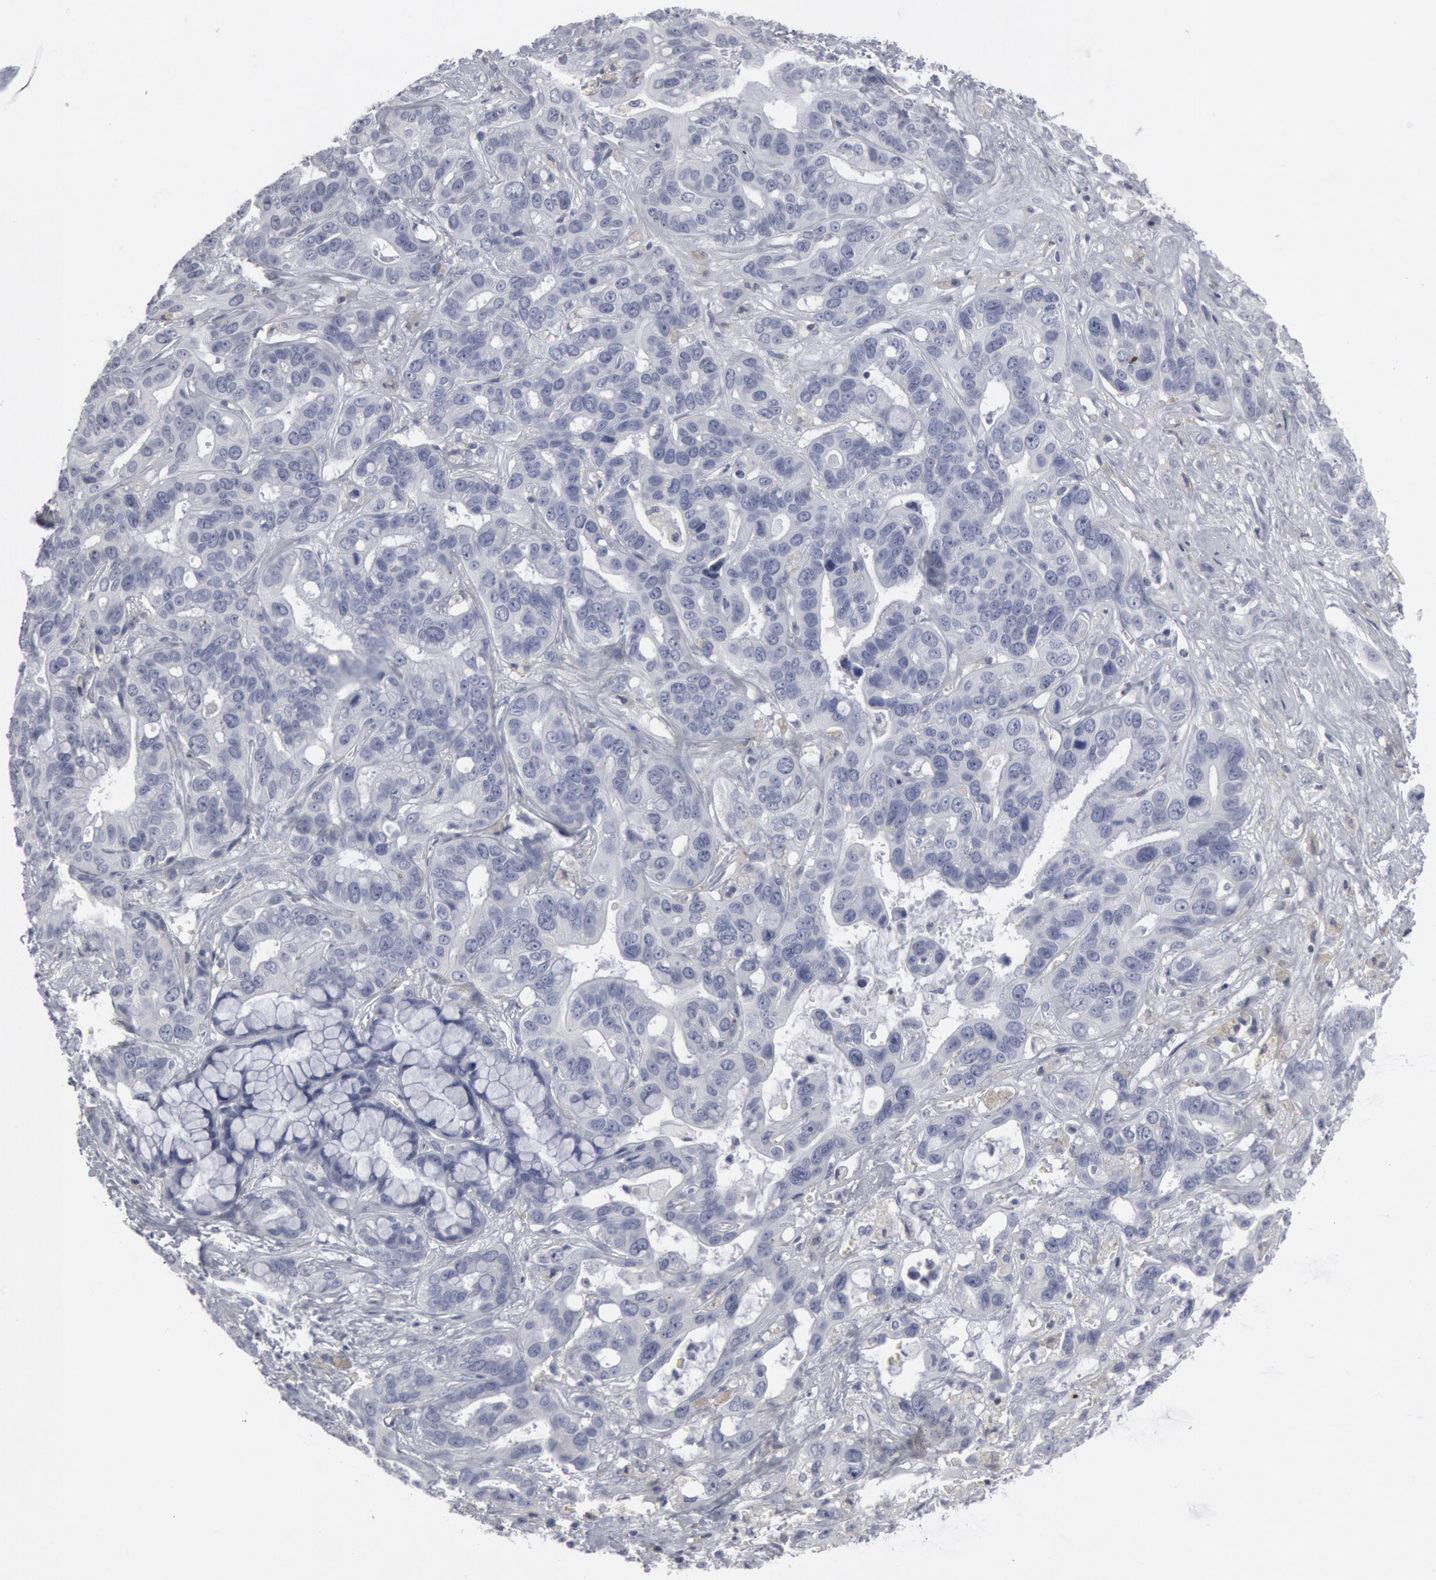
{"staining": {"intensity": "negative", "quantity": "none", "location": "none"}, "tissue": "liver cancer", "cell_type": "Tumor cells", "image_type": "cancer", "snomed": [{"axis": "morphology", "description": "Cholangiocarcinoma"}, {"axis": "topography", "description": "Liver"}], "caption": "IHC of liver cancer (cholangiocarcinoma) displays no expression in tumor cells.", "gene": "DMC1", "patient": {"sex": "female", "age": 65}}